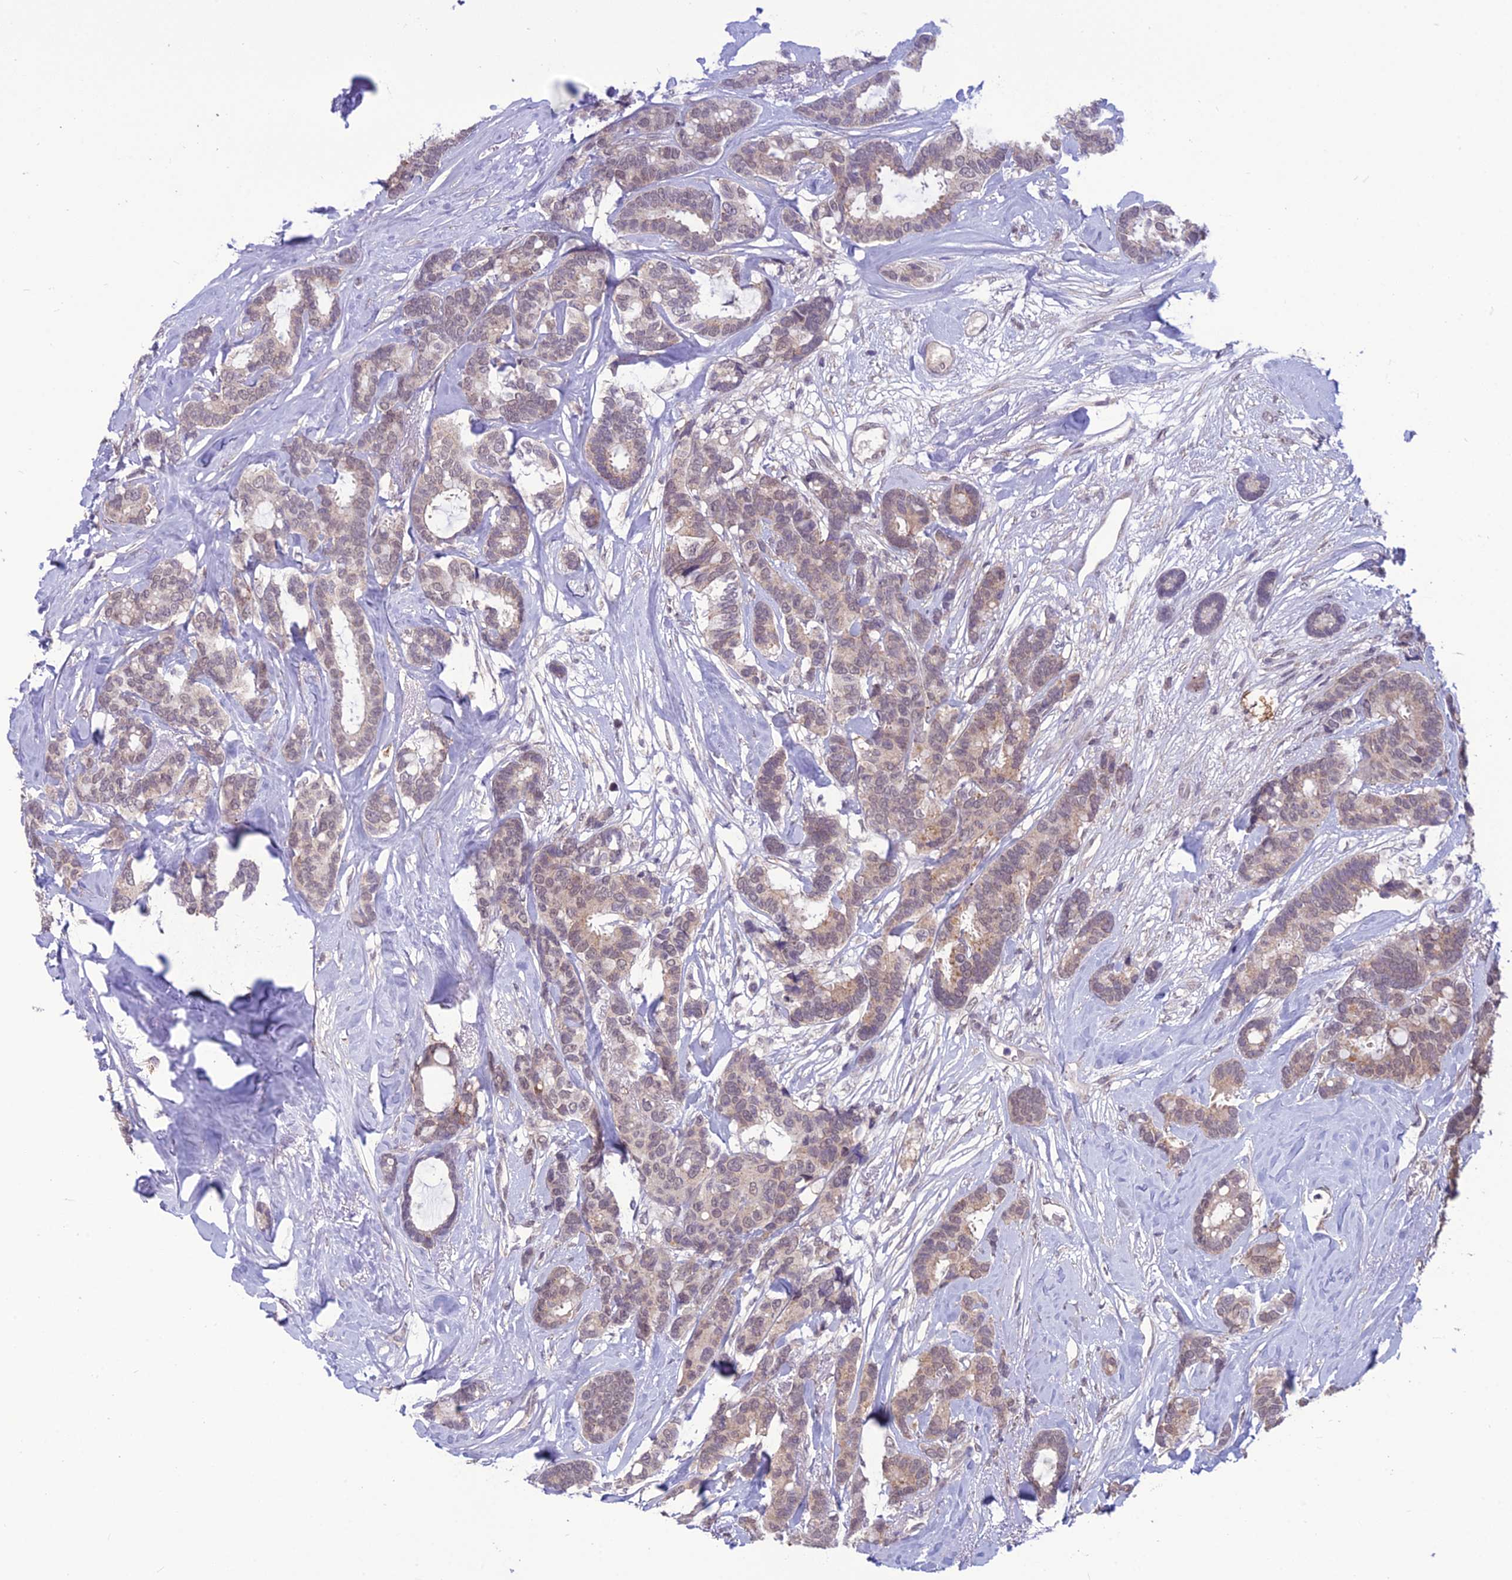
{"staining": {"intensity": "weak", "quantity": "25%-75%", "location": "cytoplasmic/membranous,nuclear"}, "tissue": "breast cancer", "cell_type": "Tumor cells", "image_type": "cancer", "snomed": [{"axis": "morphology", "description": "Duct carcinoma"}, {"axis": "topography", "description": "Breast"}], "caption": "The micrograph exhibits a brown stain indicating the presence of a protein in the cytoplasmic/membranous and nuclear of tumor cells in breast cancer. Nuclei are stained in blue.", "gene": "FBRS", "patient": {"sex": "female", "age": 87}}